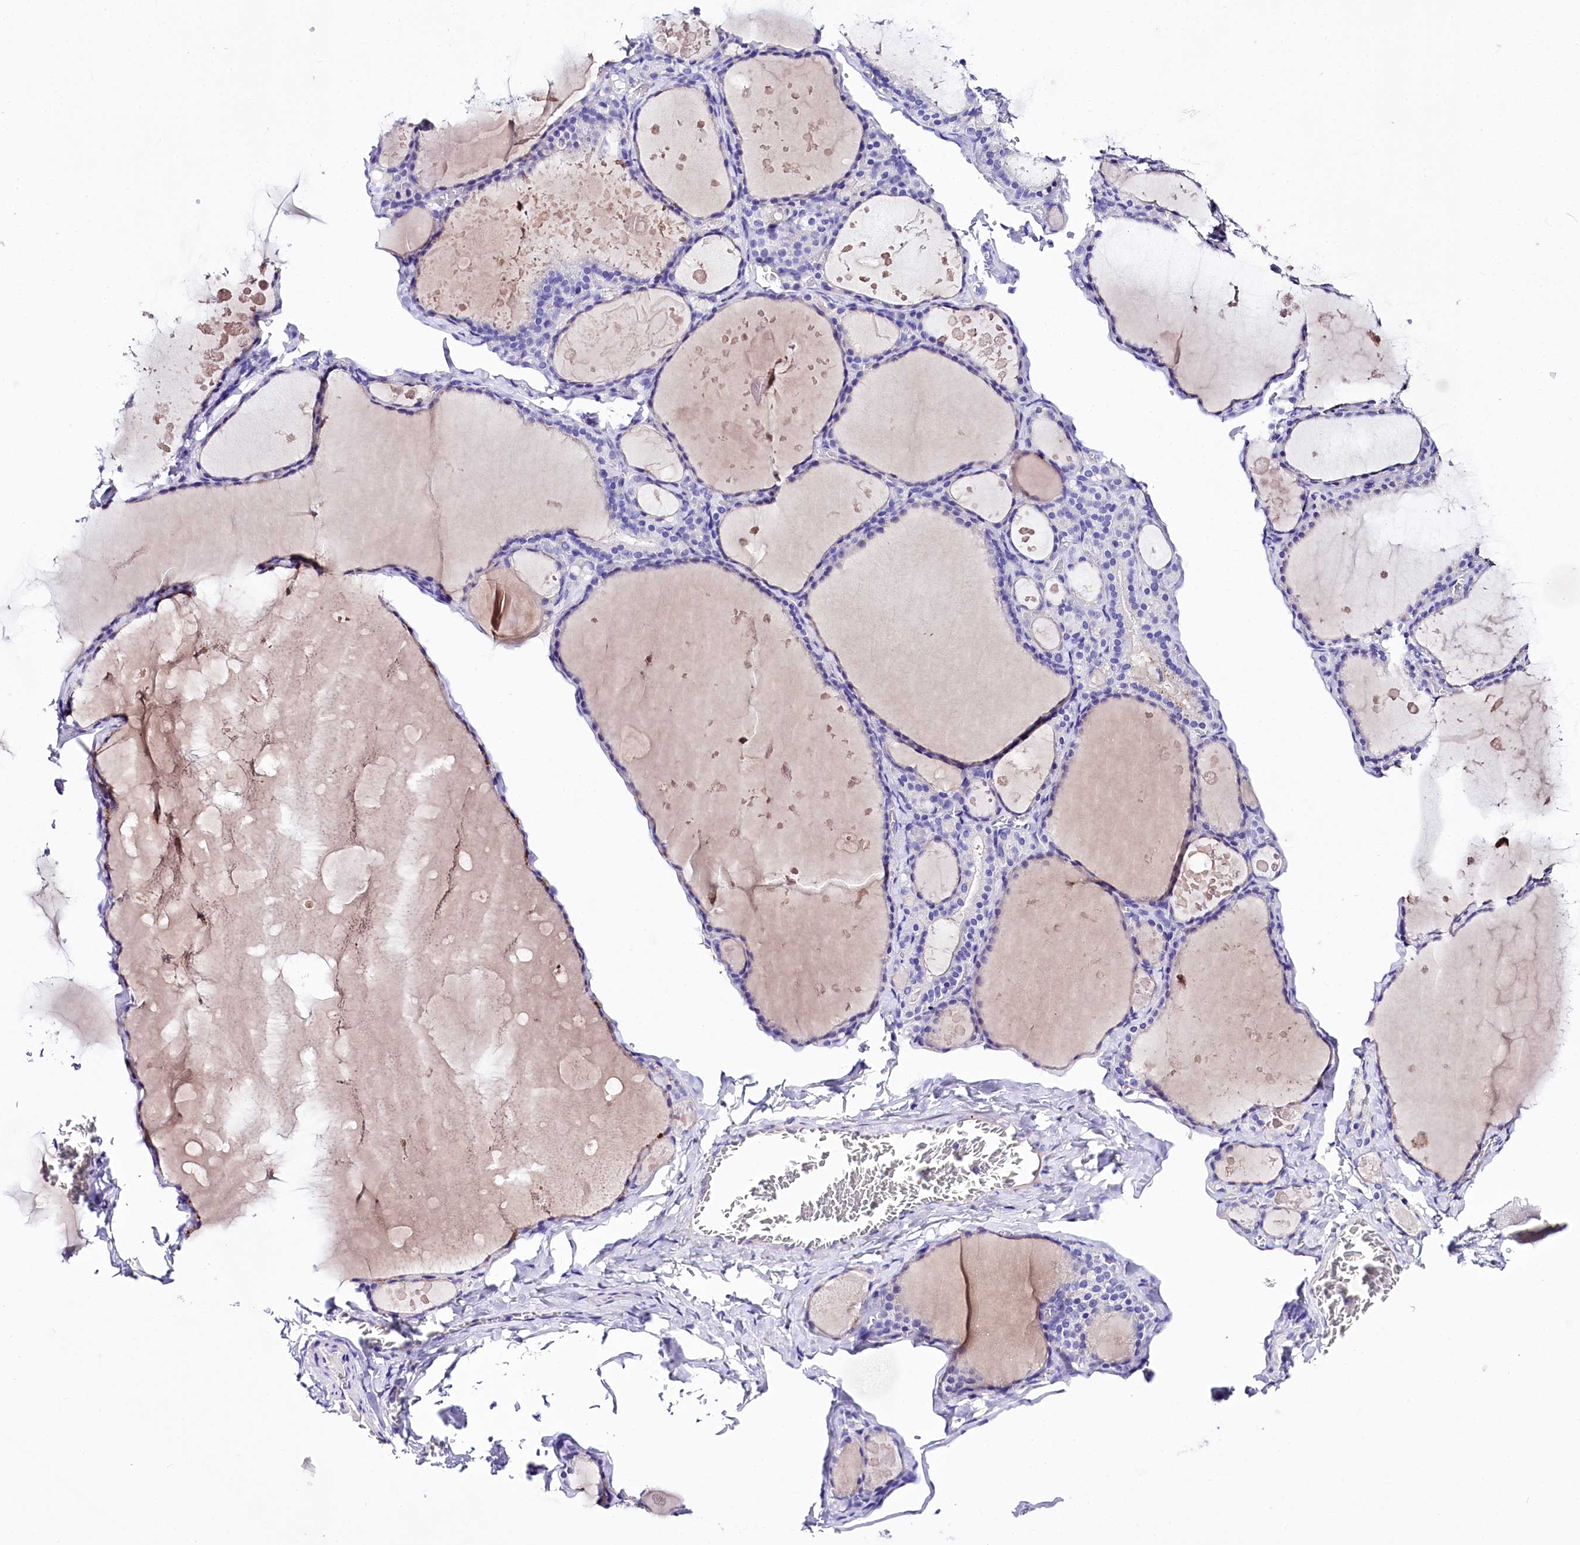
{"staining": {"intensity": "negative", "quantity": "none", "location": "none"}, "tissue": "thyroid gland", "cell_type": "Glandular cells", "image_type": "normal", "snomed": [{"axis": "morphology", "description": "Normal tissue, NOS"}, {"axis": "topography", "description": "Thyroid gland"}], "caption": "The histopathology image displays no significant staining in glandular cells of thyroid gland. Brightfield microscopy of immunohistochemistry (IHC) stained with DAB (brown) and hematoxylin (blue), captured at high magnification.", "gene": "A2ML1", "patient": {"sex": "male", "age": 56}}